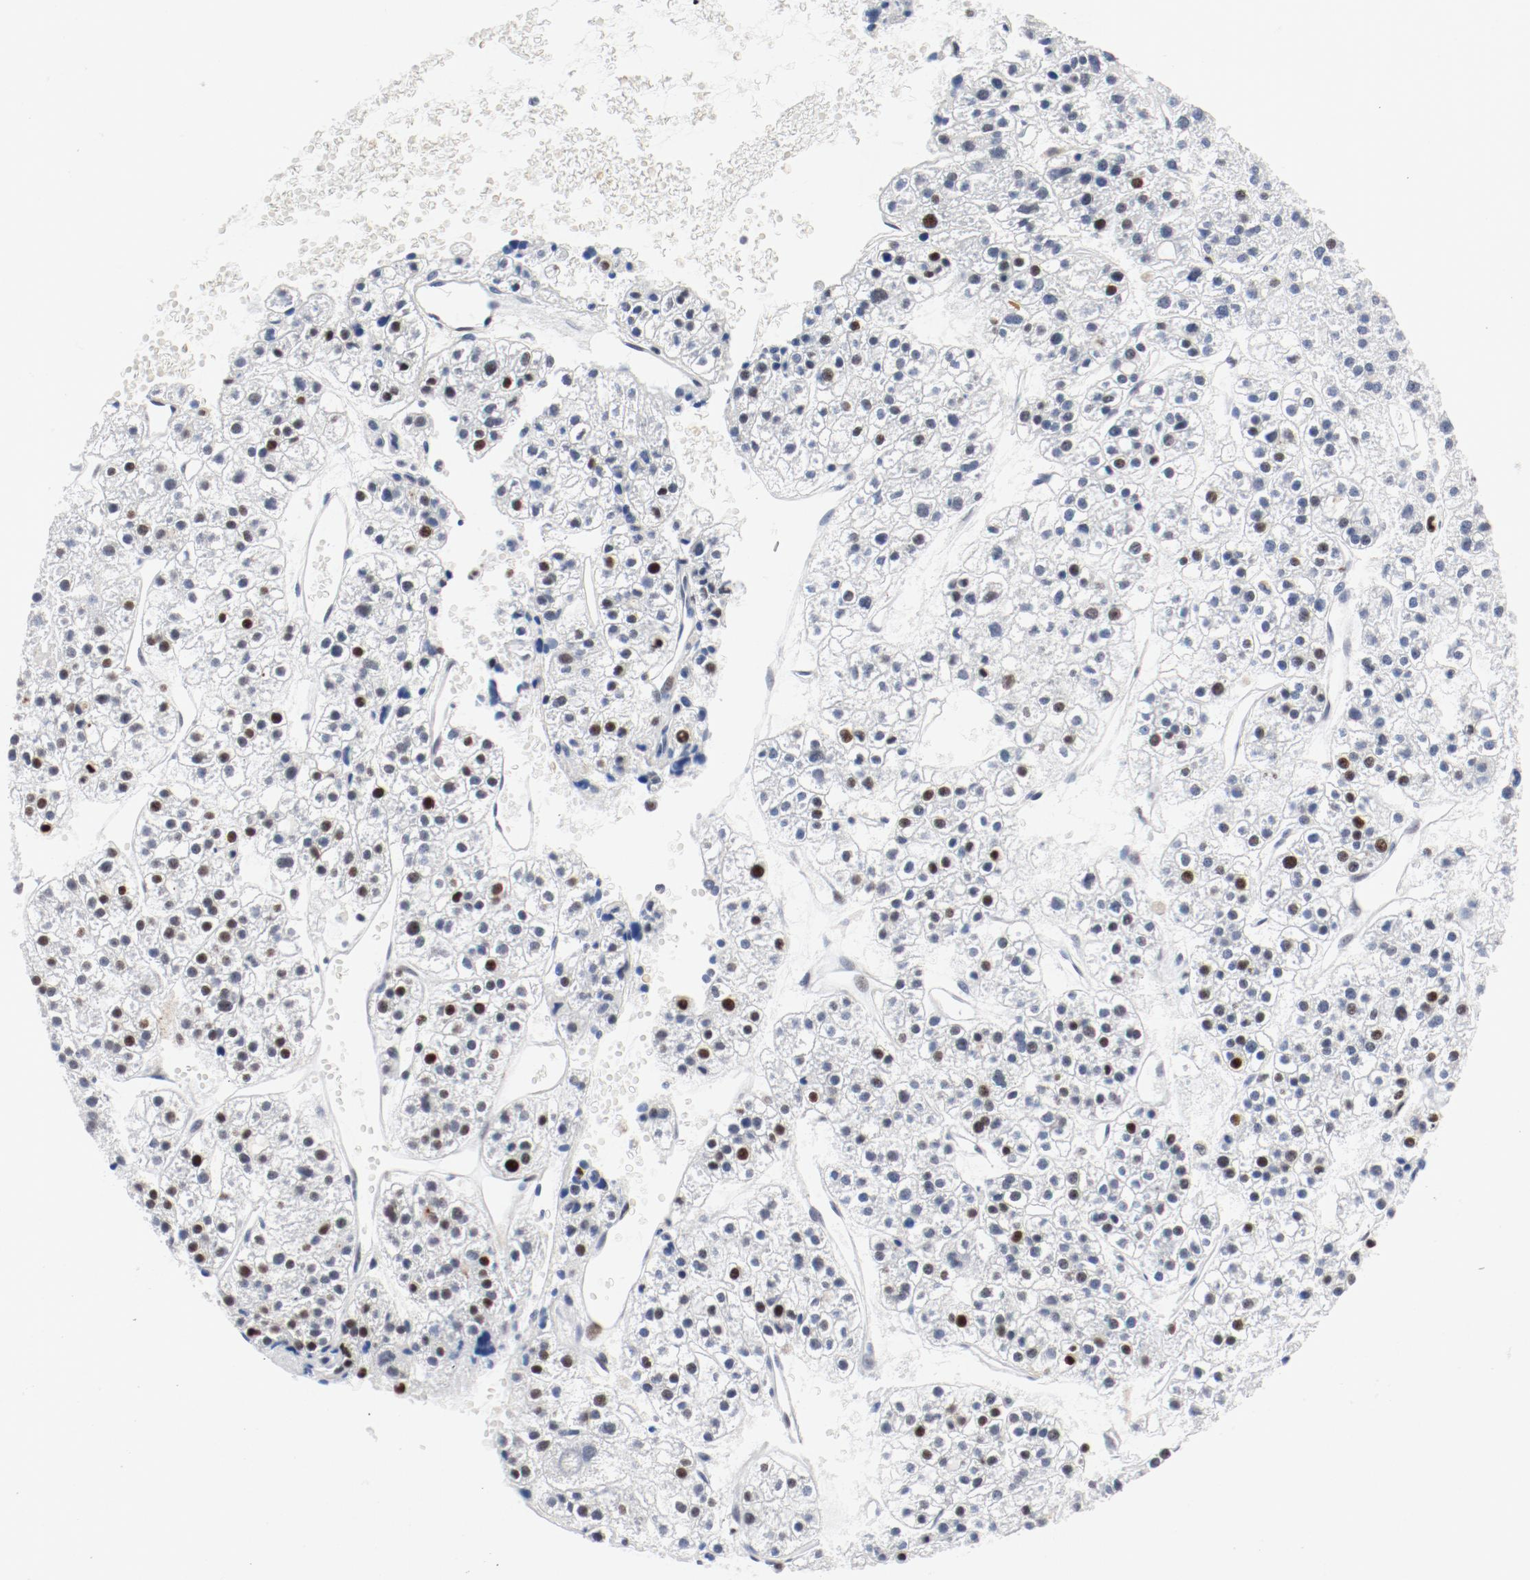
{"staining": {"intensity": "strong", "quantity": "25%-75%", "location": "nuclear"}, "tissue": "liver cancer", "cell_type": "Tumor cells", "image_type": "cancer", "snomed": [{"axis": "morphology", "description": "Carcinoma, Hepatocellular, NOS"}, {"axis": "topography", "description": "Liver"}], "caption": "The immunohistochemical stain highlights strong nuclear staining in tumor cells of liver cancer tissue.", "gene": "POLD1", "patient": {"sex": "female", "age": 85}}